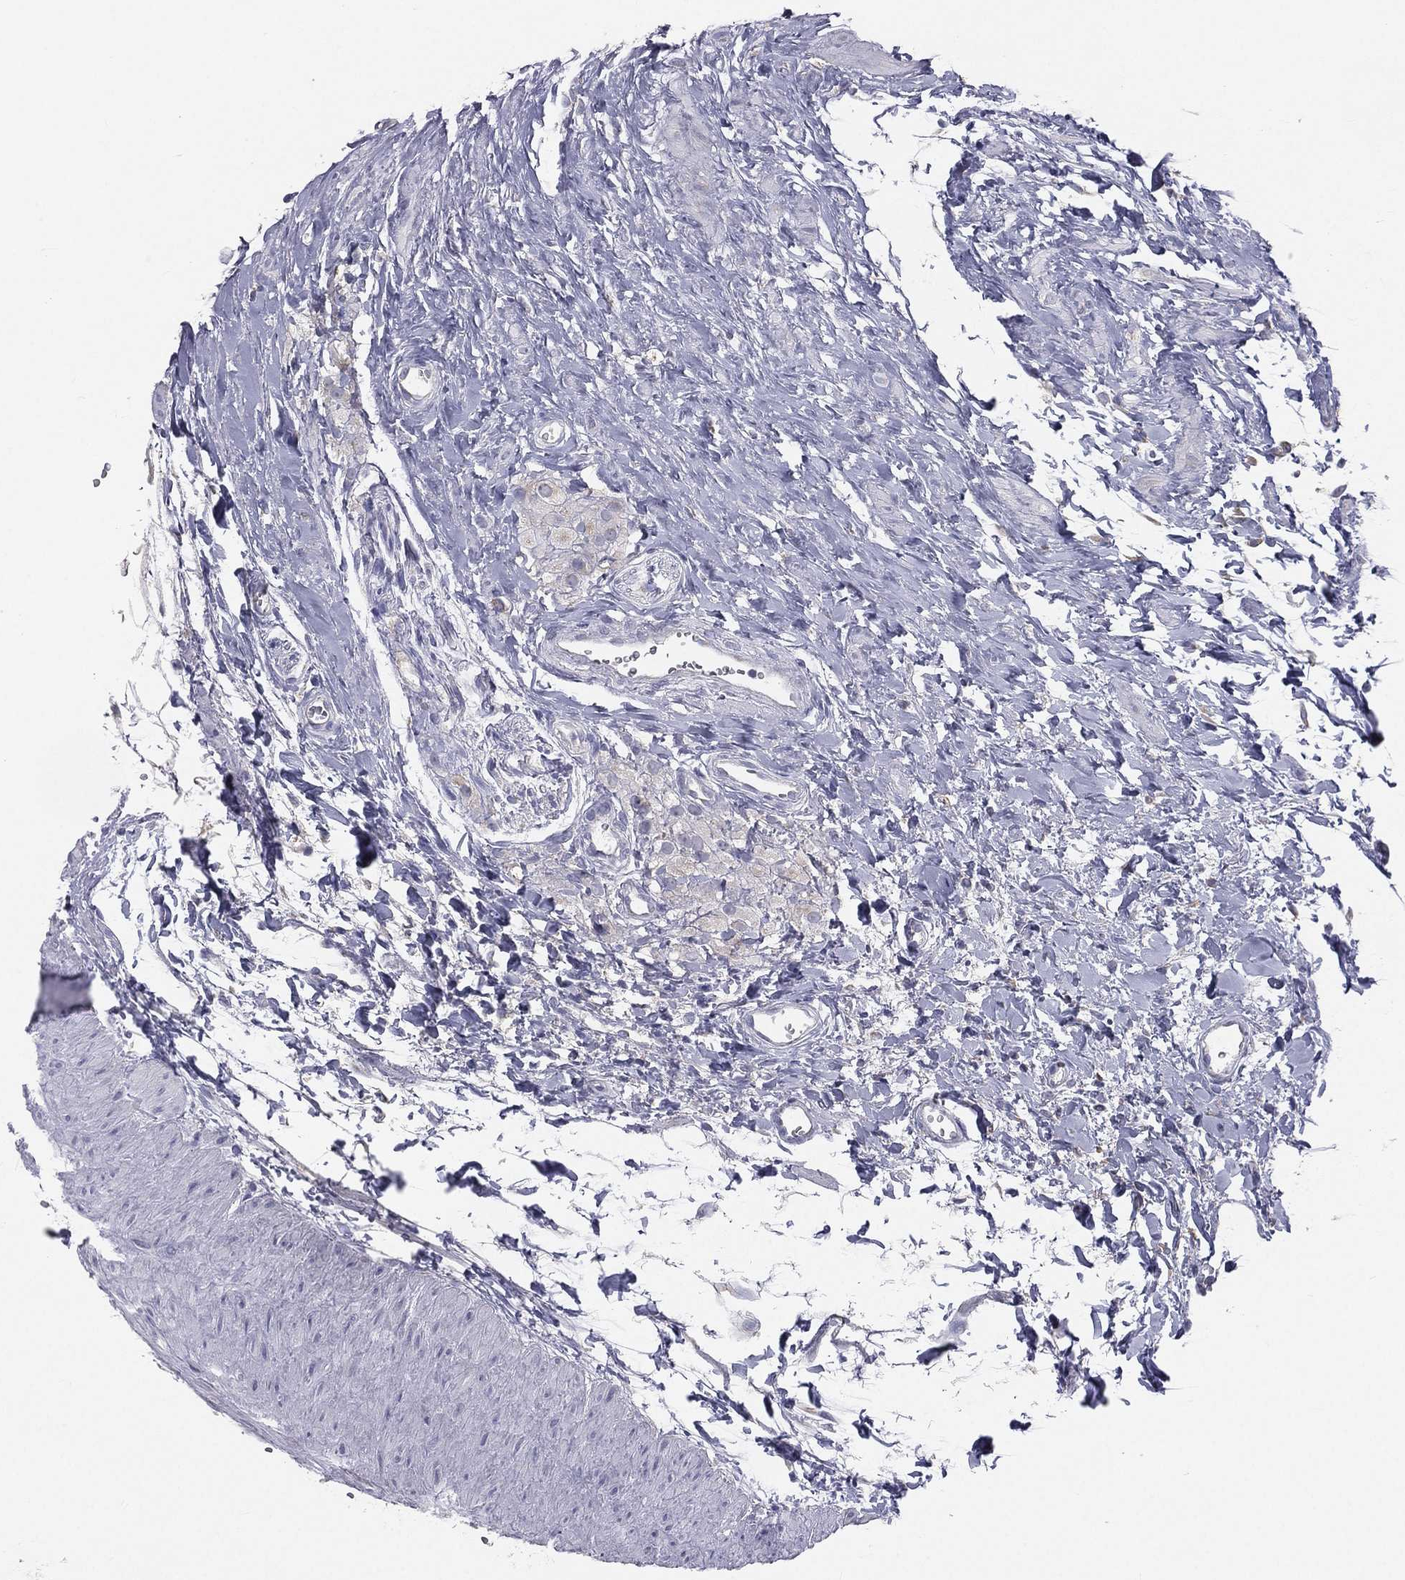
{"staining": {"intensity": "negative", "quantity": "none", "location": "none"}, "tissue": "testis cancer", "cell_type": "Tumor cells", "image_type": "cancer", "snomed": [{"axis": "morphology", "description": "Seminoma, NOS"}, {"axis": "morphology", "description": "Carcinoma, Embryonal, NOS"}, {"axis": "topography", "description": "Testis"}], "caption": "Image shows no protein staining in tumor cells of testis cancer (embryonal carcinoma) tissue.", "gene": "MUC13", "patient": {"sex": "male", "age": 22}}